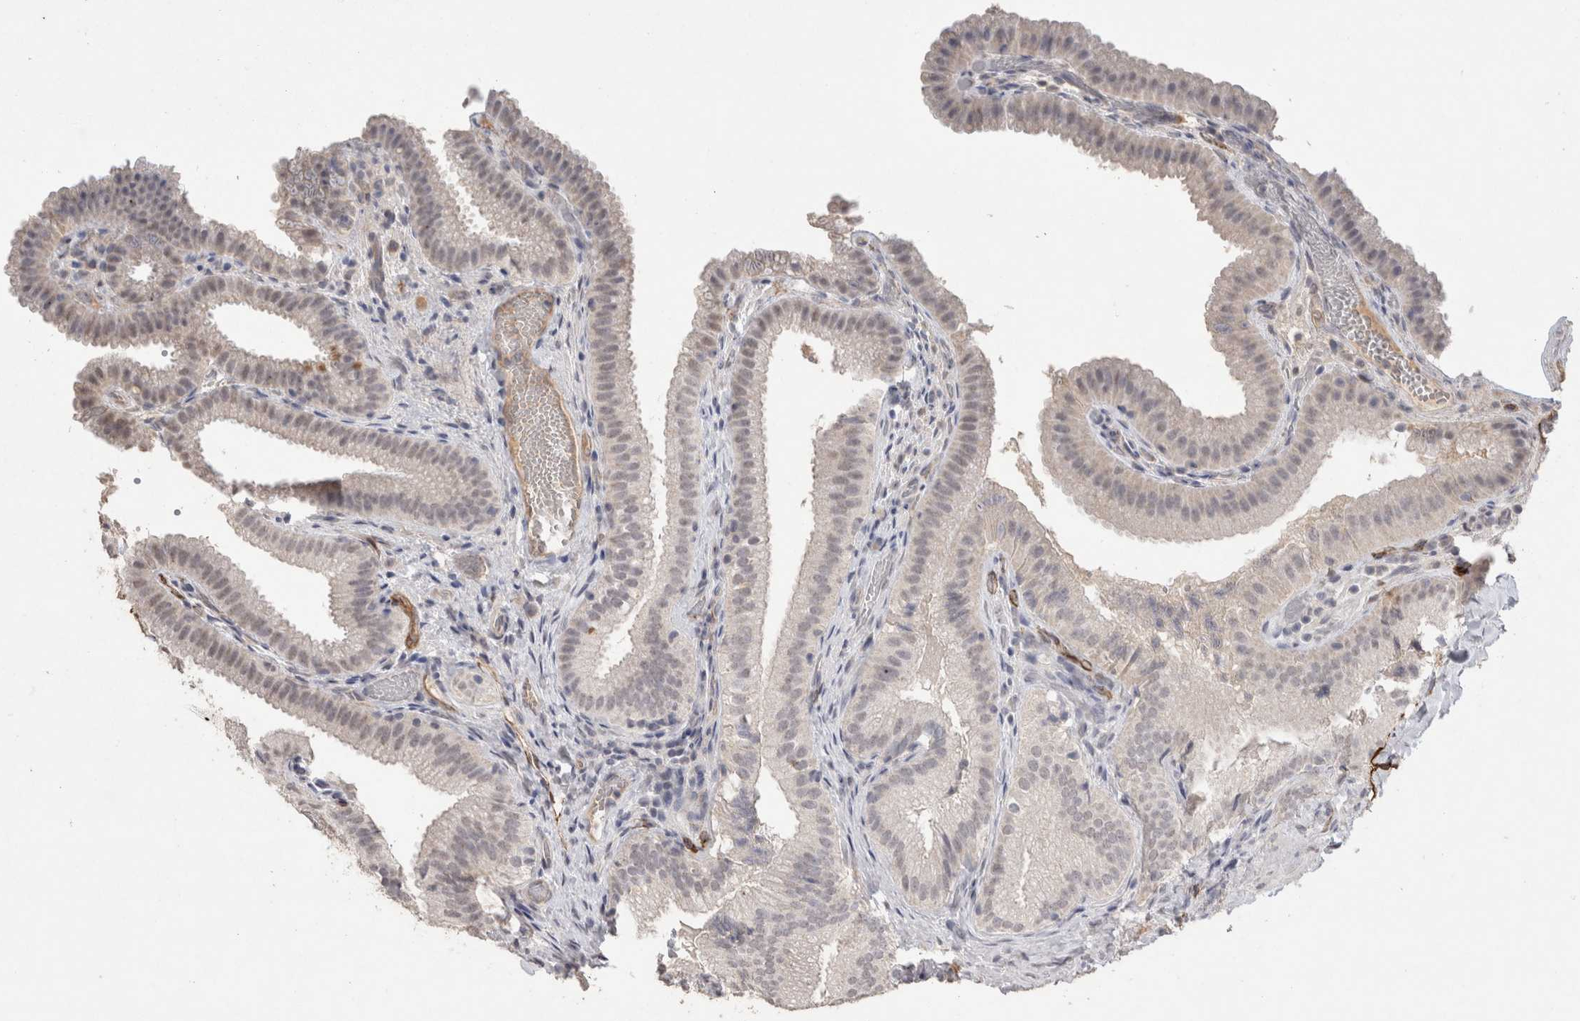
{"staining": {"intensity": "weak", "quantity": "<25%", "location": "nuclear"}, "tissue": "gallbladder", "cell_type": "Glandular cells", "image_type": "normal", "snomed": [{"axis": "morphology", "description": "Normal tissue, NOS"}, {"axis": "topography", "description": "Gallbladder"}], "caption": "Immunohistochemical staining of benign gallbladder exhibits no significant staining in glandular cells.", "gene": "CDH13", "patient": {"sex": "female", "age": 30}}